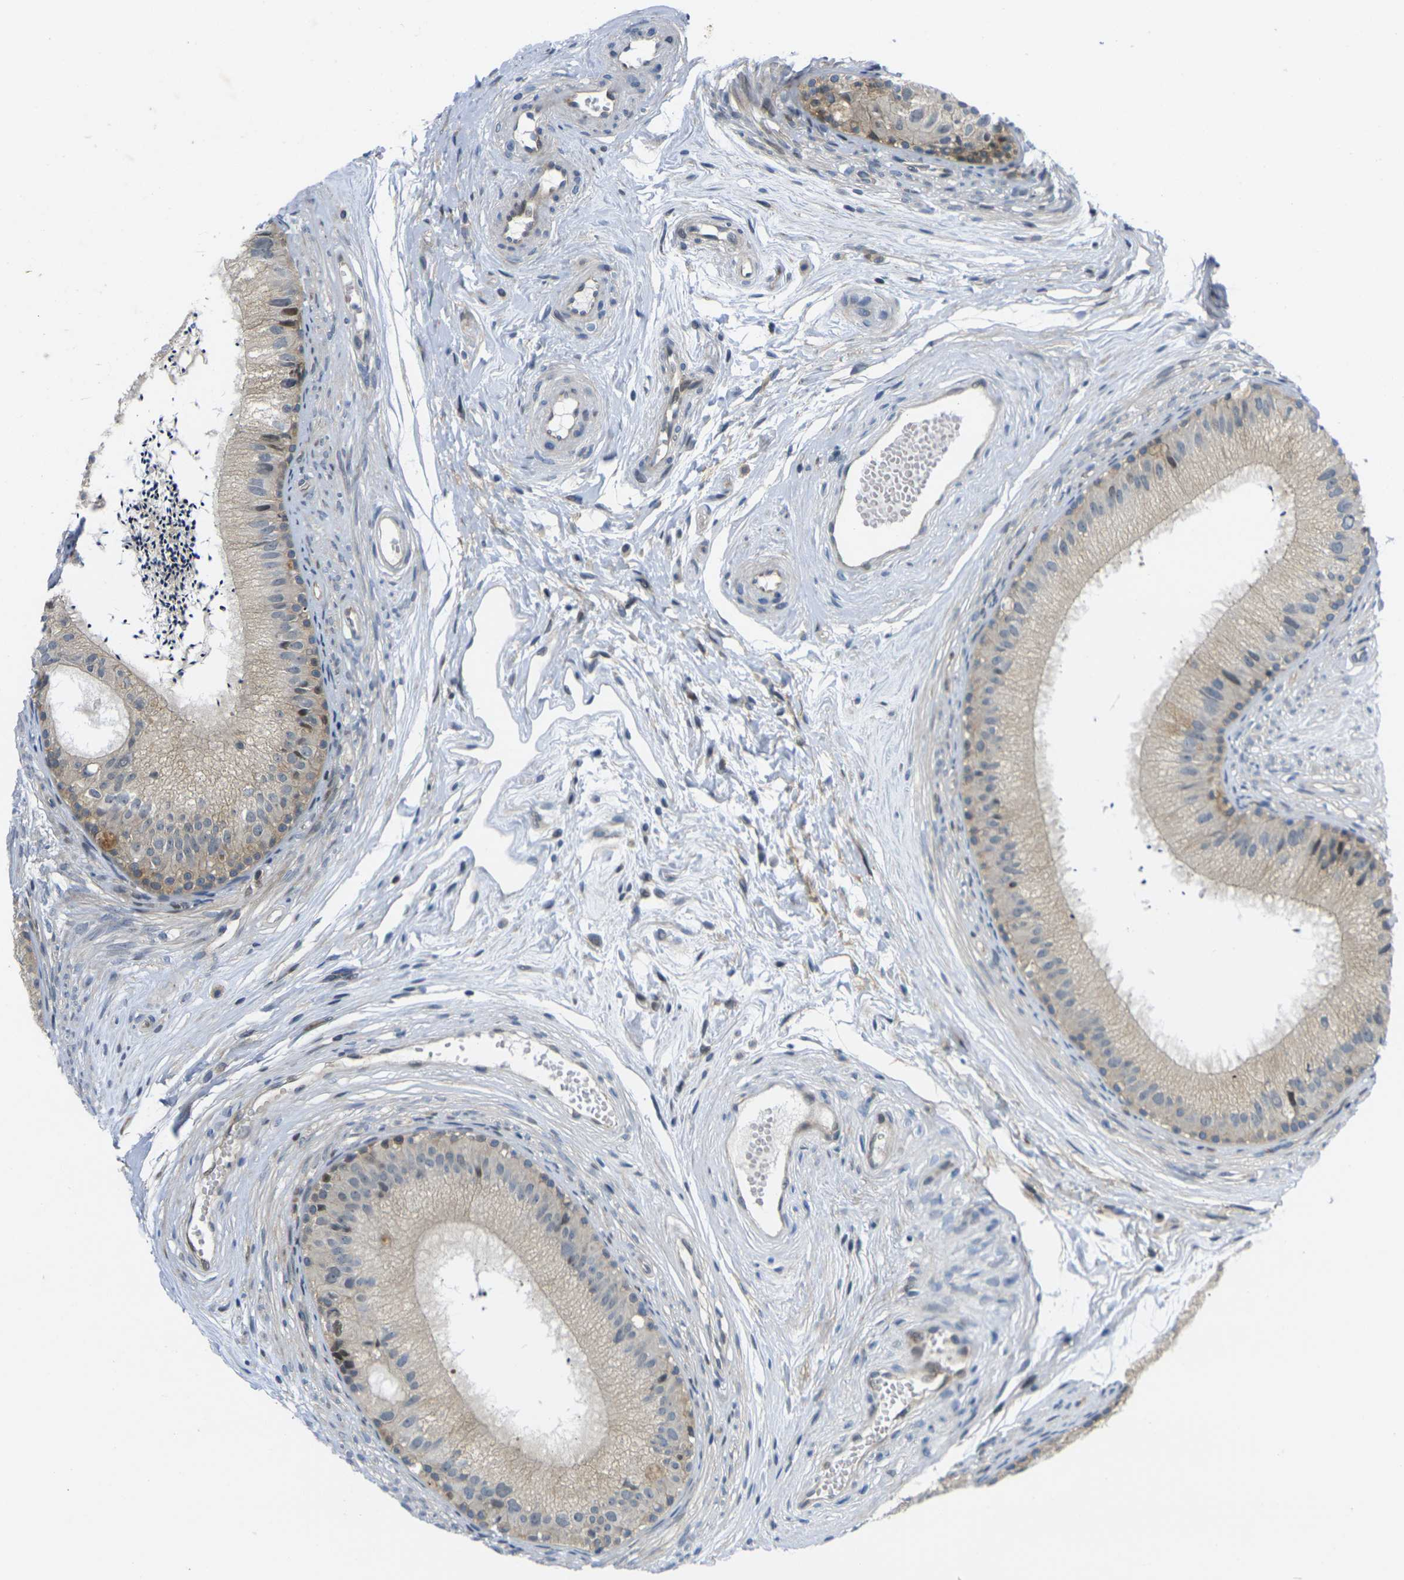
{"staining": {"intensity": "weak", "quantity": ">75%", "location": "cytoplasmic/membranous,nuclear"}, "tissue": "epididymis", "cell_type": "Glandular cells", "image_type": "normal", "snomed": [{"axis": "morphology", "description": "Normal tissue, NOS"}, {"axis": "topography", "description": "Epididymis"}], "caption": "Immunohistochemical staining of benign human epididymis demonstrates >75% levels of weak cytoplasmic/membranous,nuclear protein positivity in approximately >75% of glandular cells. The staining was performed using DAB (3,3'-diaminobenzidine) to visualize the protein expression in brown, while the nuclei were stained in blue with hematoxylin (Magnification: 20x).", "gene": "ROBO2", "patient": {"sex": "male", "age": 56}}